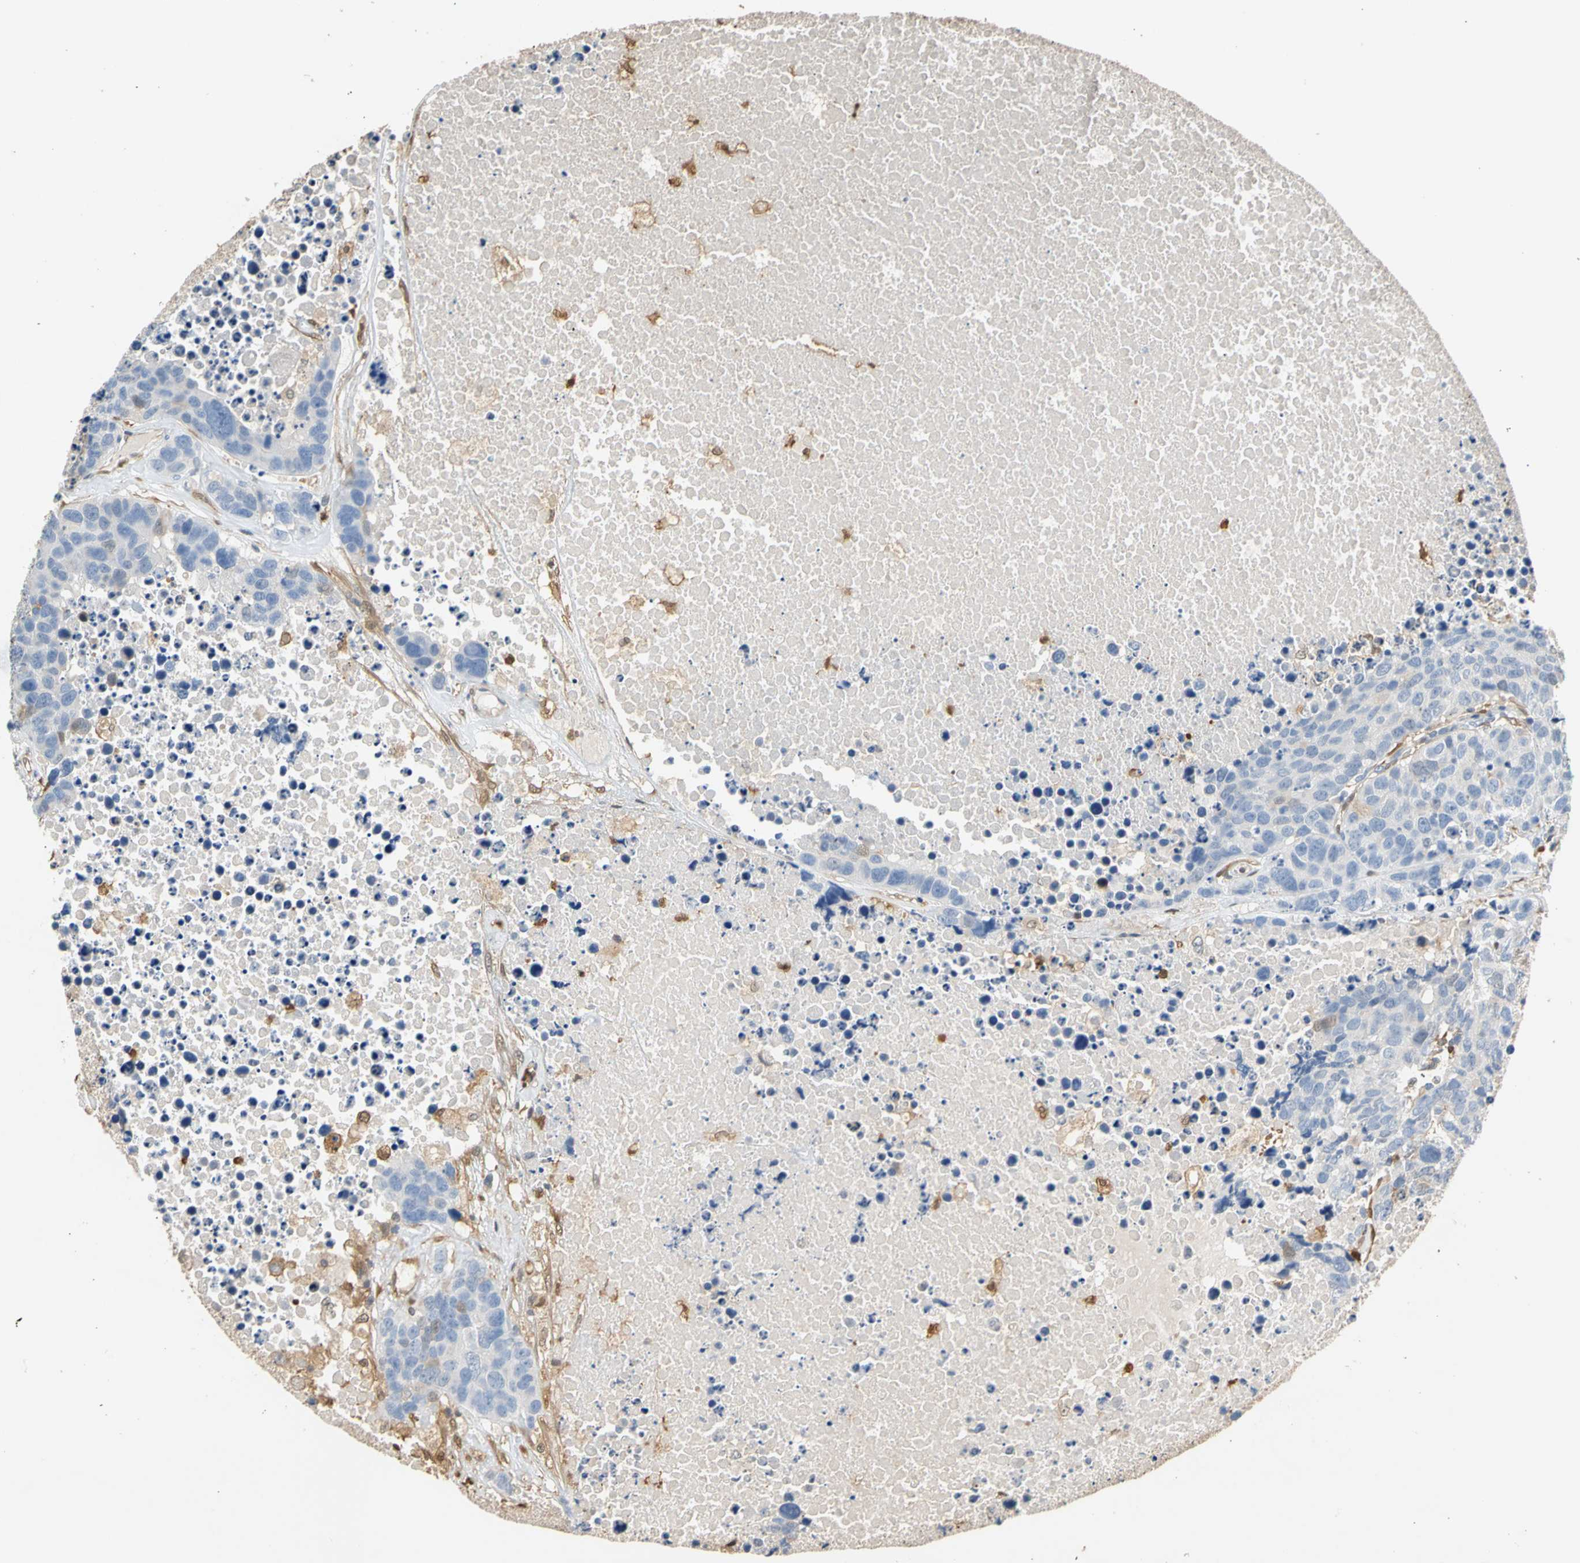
{"staining": {"intensity": "negative", "quantity": "none", "location": "none"}, "tissue": "carcinoid", "cell_type": "Tumor cells", "image_type": "cancer", "snomed": [{"axis": "morphology", "description": "Carcinoid, malignant, NOS"}, {"axis": "topography", "description": "Lung"}], "caption": "Malignant carcinoid stained for a protein using immunohistochemistry demonstrates no staining tumor cells.", "gene": "S100A6", "patient": {"sex": "male", "age": 60}}